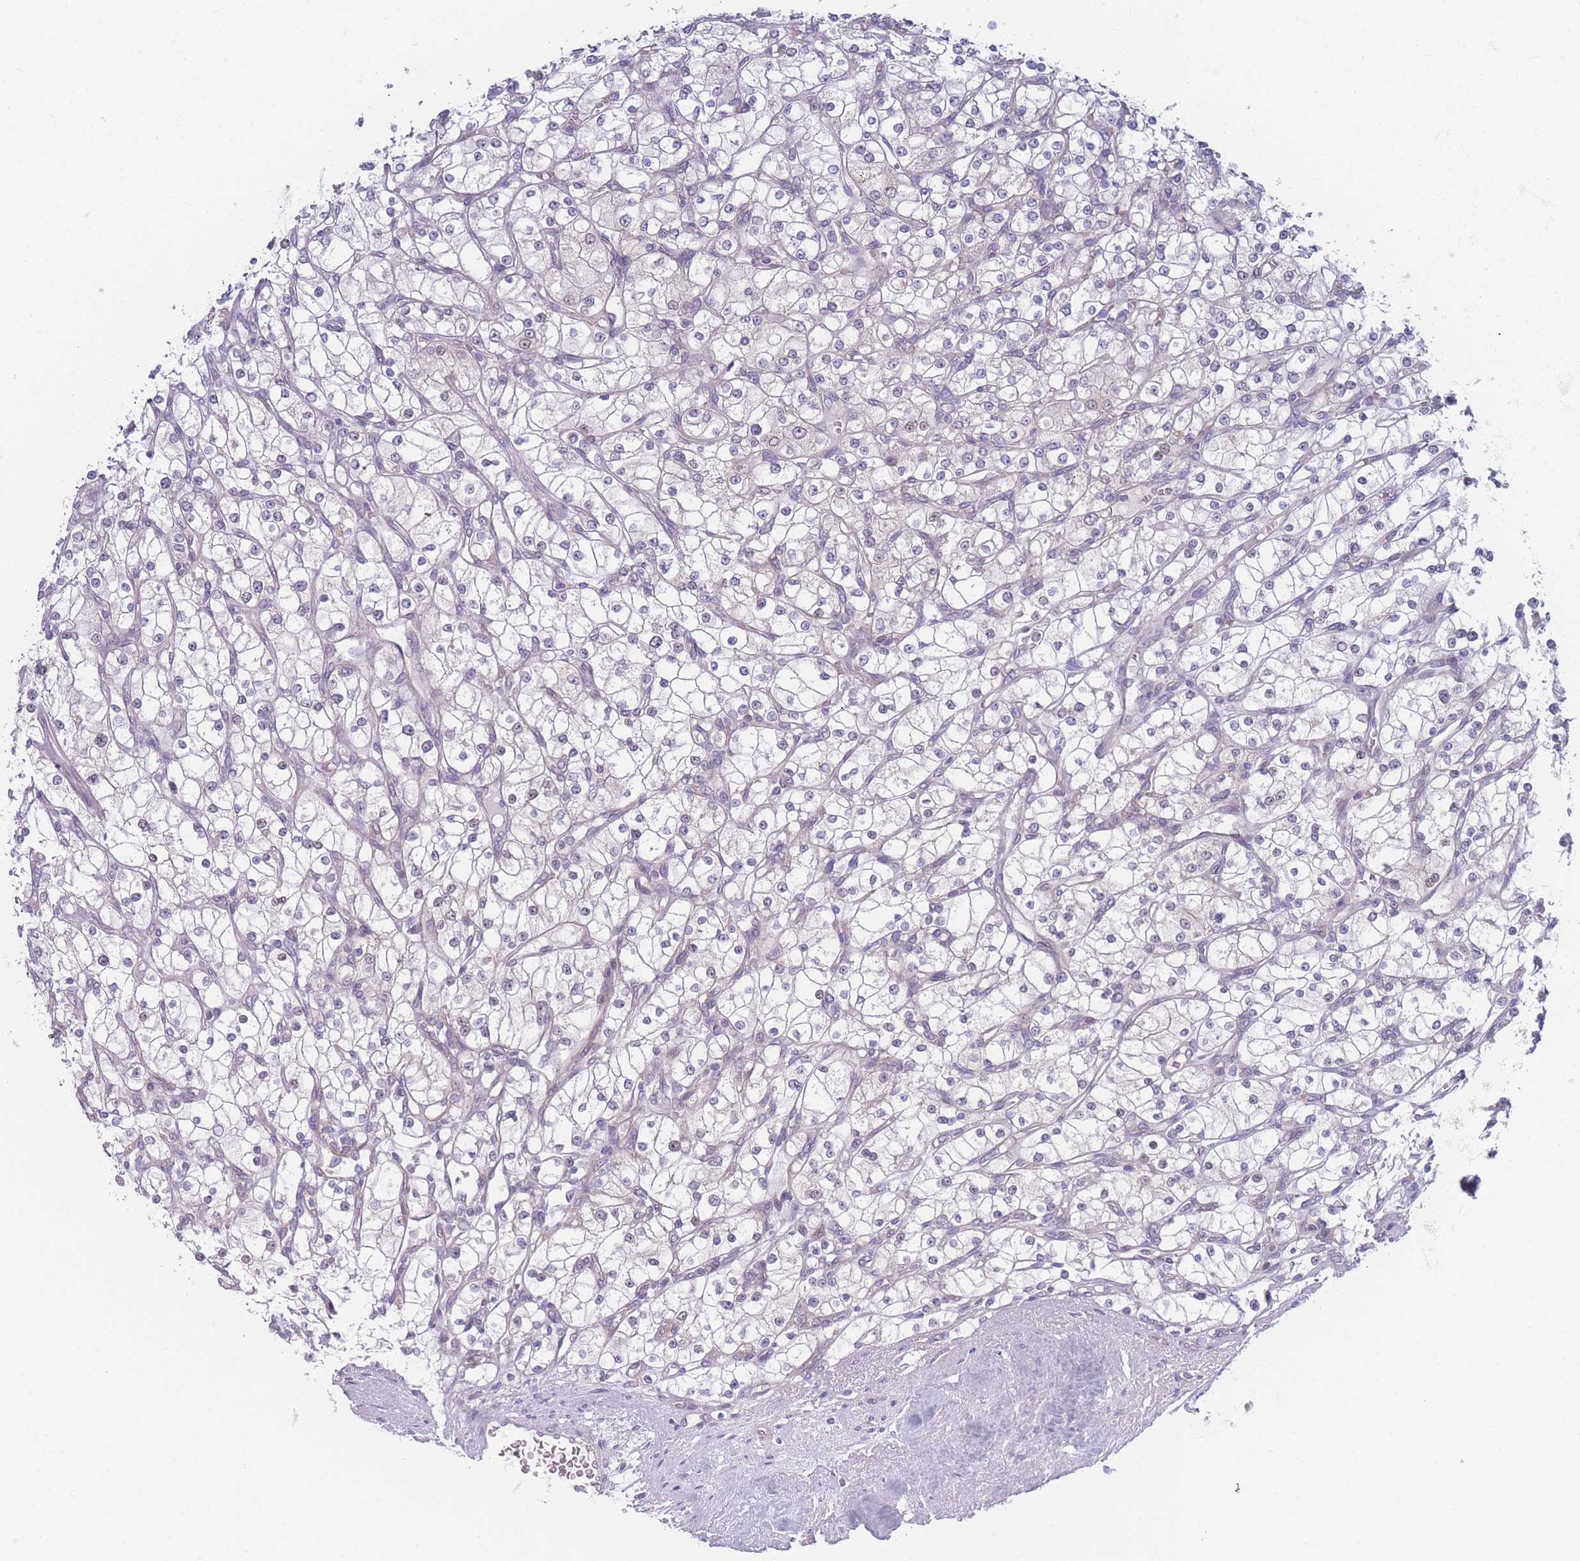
{"staining": {"intensity": "negative", "quantity": "none", "location": "none"}, "tissue": "renal cancer", "cell_type": "Tumor cells", "image_type": "cancer", "snomed": [{"axis": "morphology", "description": "Adenocarcinoma, NOS"}, {"axis": "topography", "description": "Kidney"}], "caption": "Immunohistochemical staining of adenocarcinoma (renal) exhibits no significant expression in tumor cells.", "gene": "FAM227B", "patient": {"sex": "male", "age": 80}}